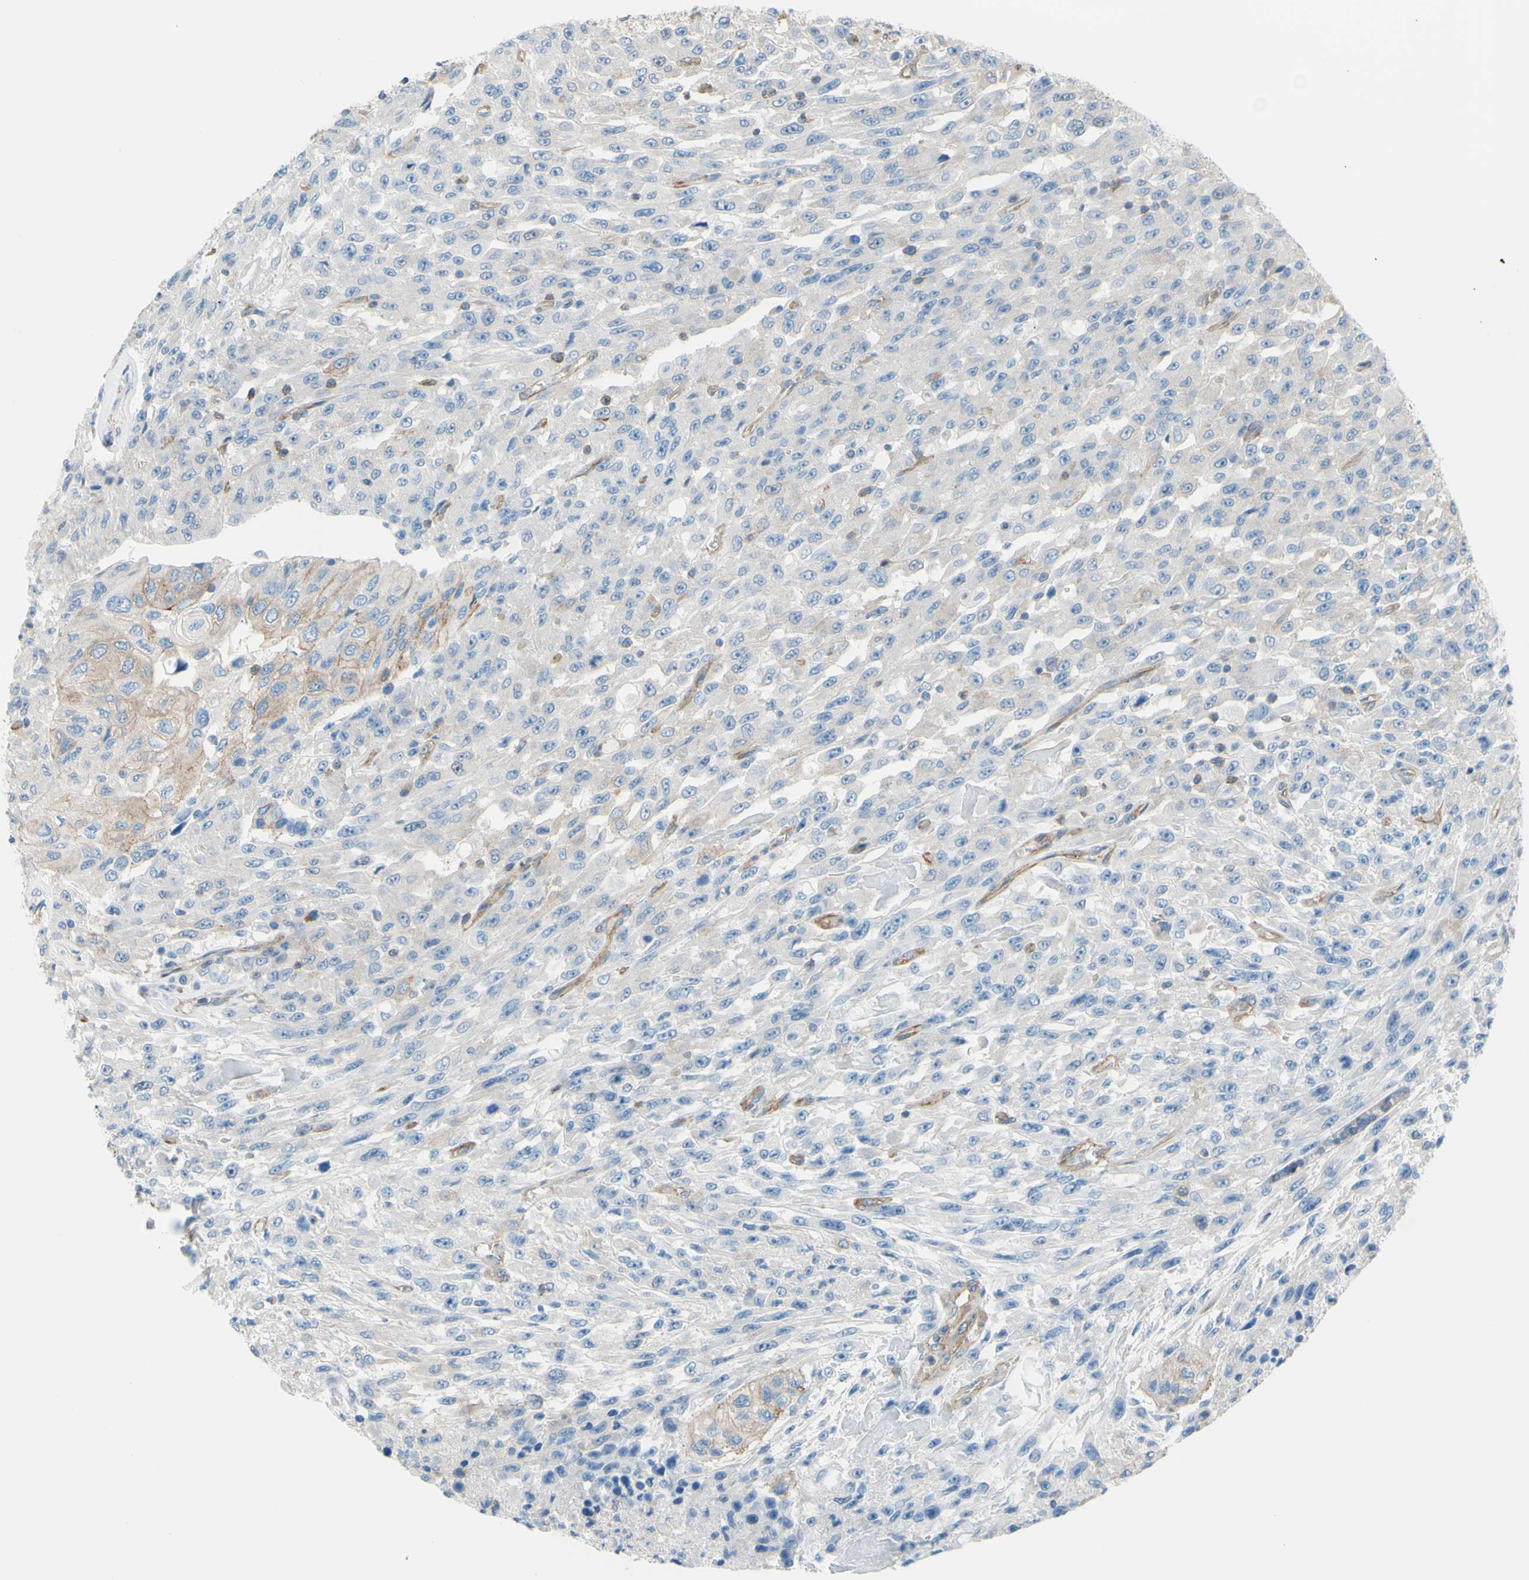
{"staining": {"intensity": "weak", "quantity": "25%-75%", "location": "cytoplasmic/membranous"}, "tissue": "urothelial cancer", "cell_type": "Tumor cells", "image_type": "cancer", "snomed": [{"axis": "morphology", "description": "Urothelial carcinoma, High grade"}, {"axis": "topography", "description": "Urinary bladder"}], "caption": "Brown immunohistochemical staining in human urothelial cancer displays weak cytoplasmic/membranous expression in about 25%-75% of tumor cells.", "gene": "ADD1", "patient": {"sex": "male", "age": 66}}